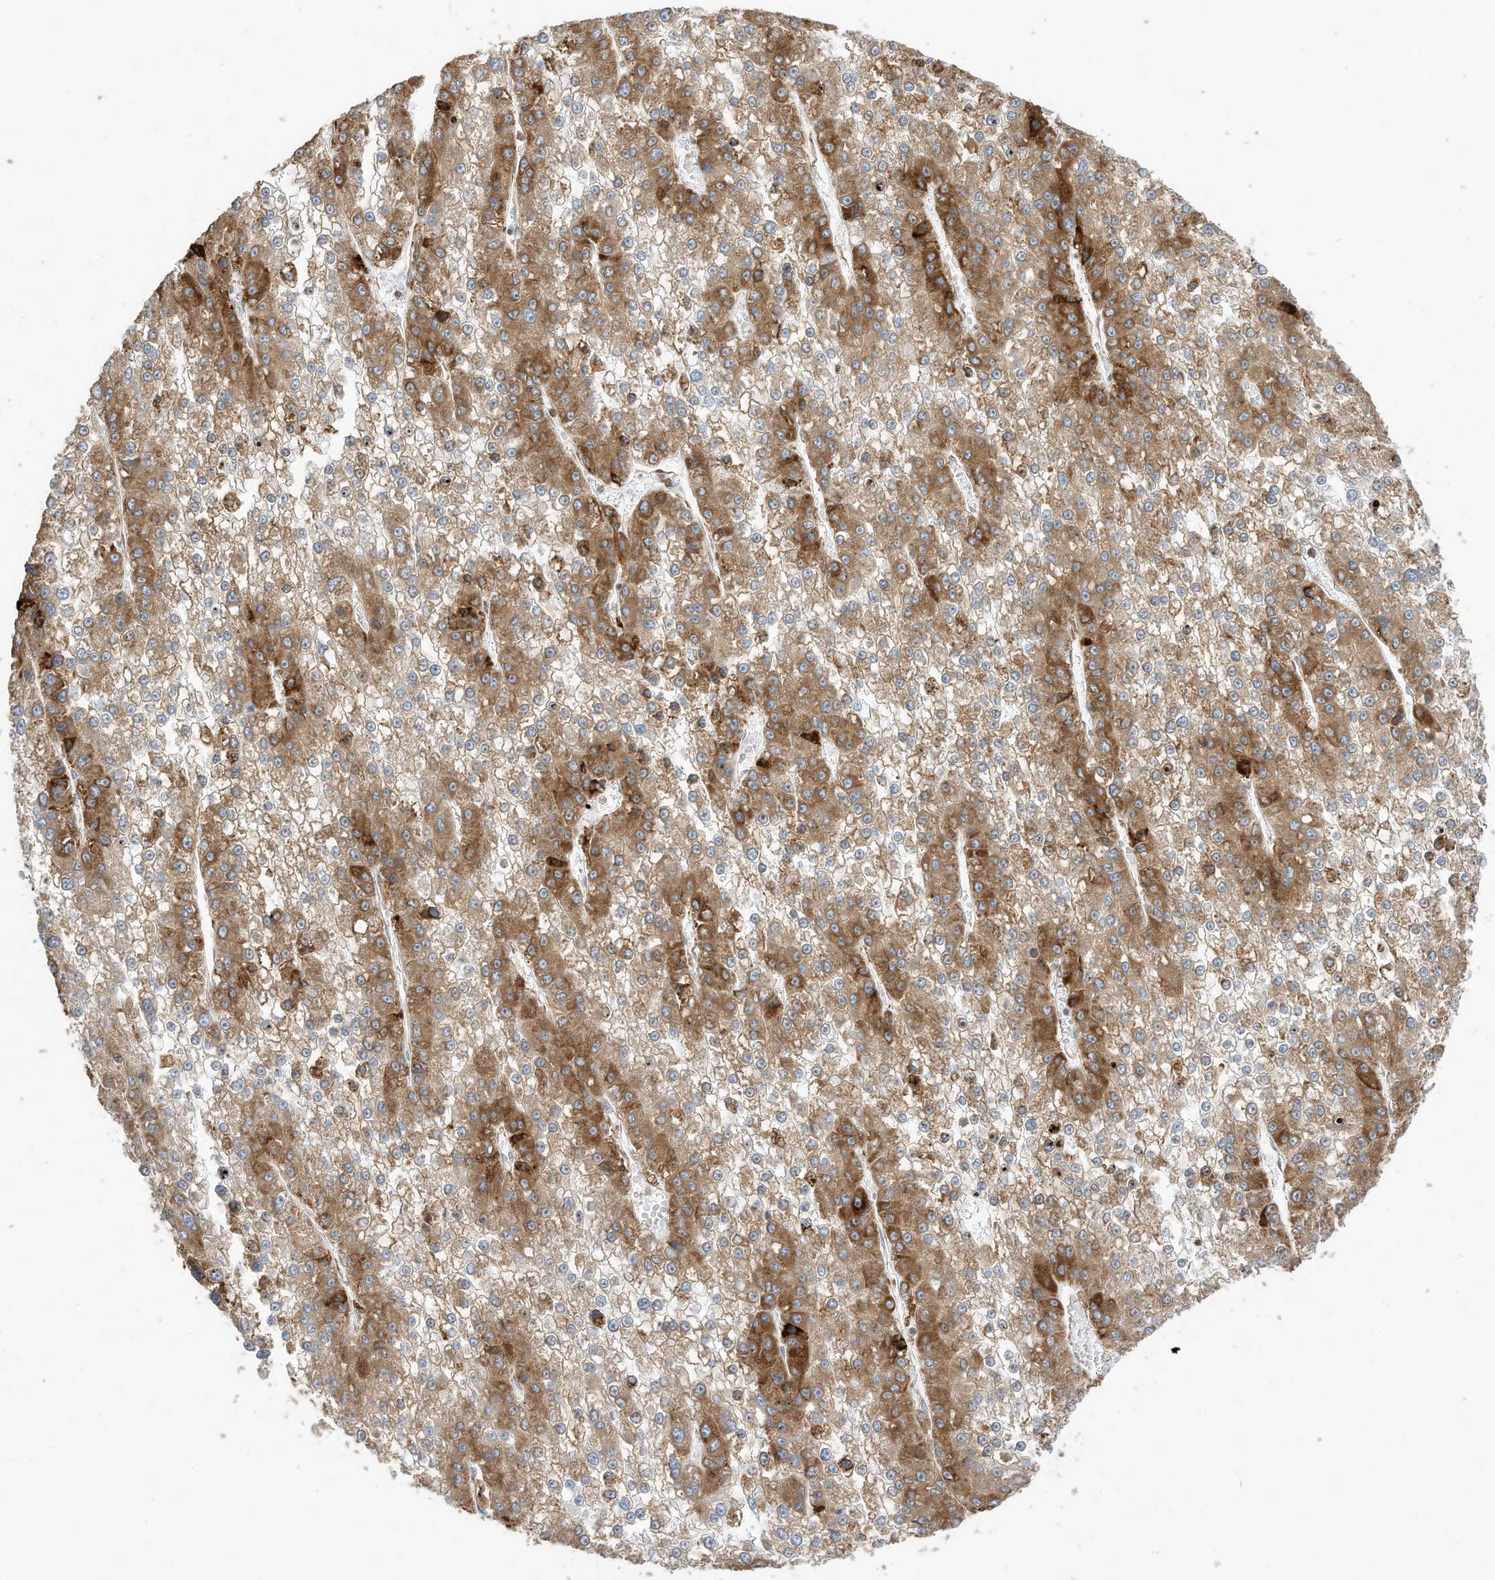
{"staining": {"intensity": "moderate", "quantity": ">75%", "location": "cytoplasmic/membranous"}, "tissue": "liver cancer", "cell_type": "Tumor cells", "image_type": "cancer", "snomed": [{"axis": "morphology", "description": "Carcinoma, Hepatocellular, NOS"}, {"axis": "topography", "description": "Liver"}], "caption": "IHC histopathology image of neoplastic tissue: liver cancer stained using IHC reveals medium levels of moderate protein expression localized specifically in the cytoplasmic/membranous of tumor cells, appearing as a cytoplasmic/membranous brown color.", "gene": "TRNAU1AP", "patient": {"sex": "female", "age": 73}}